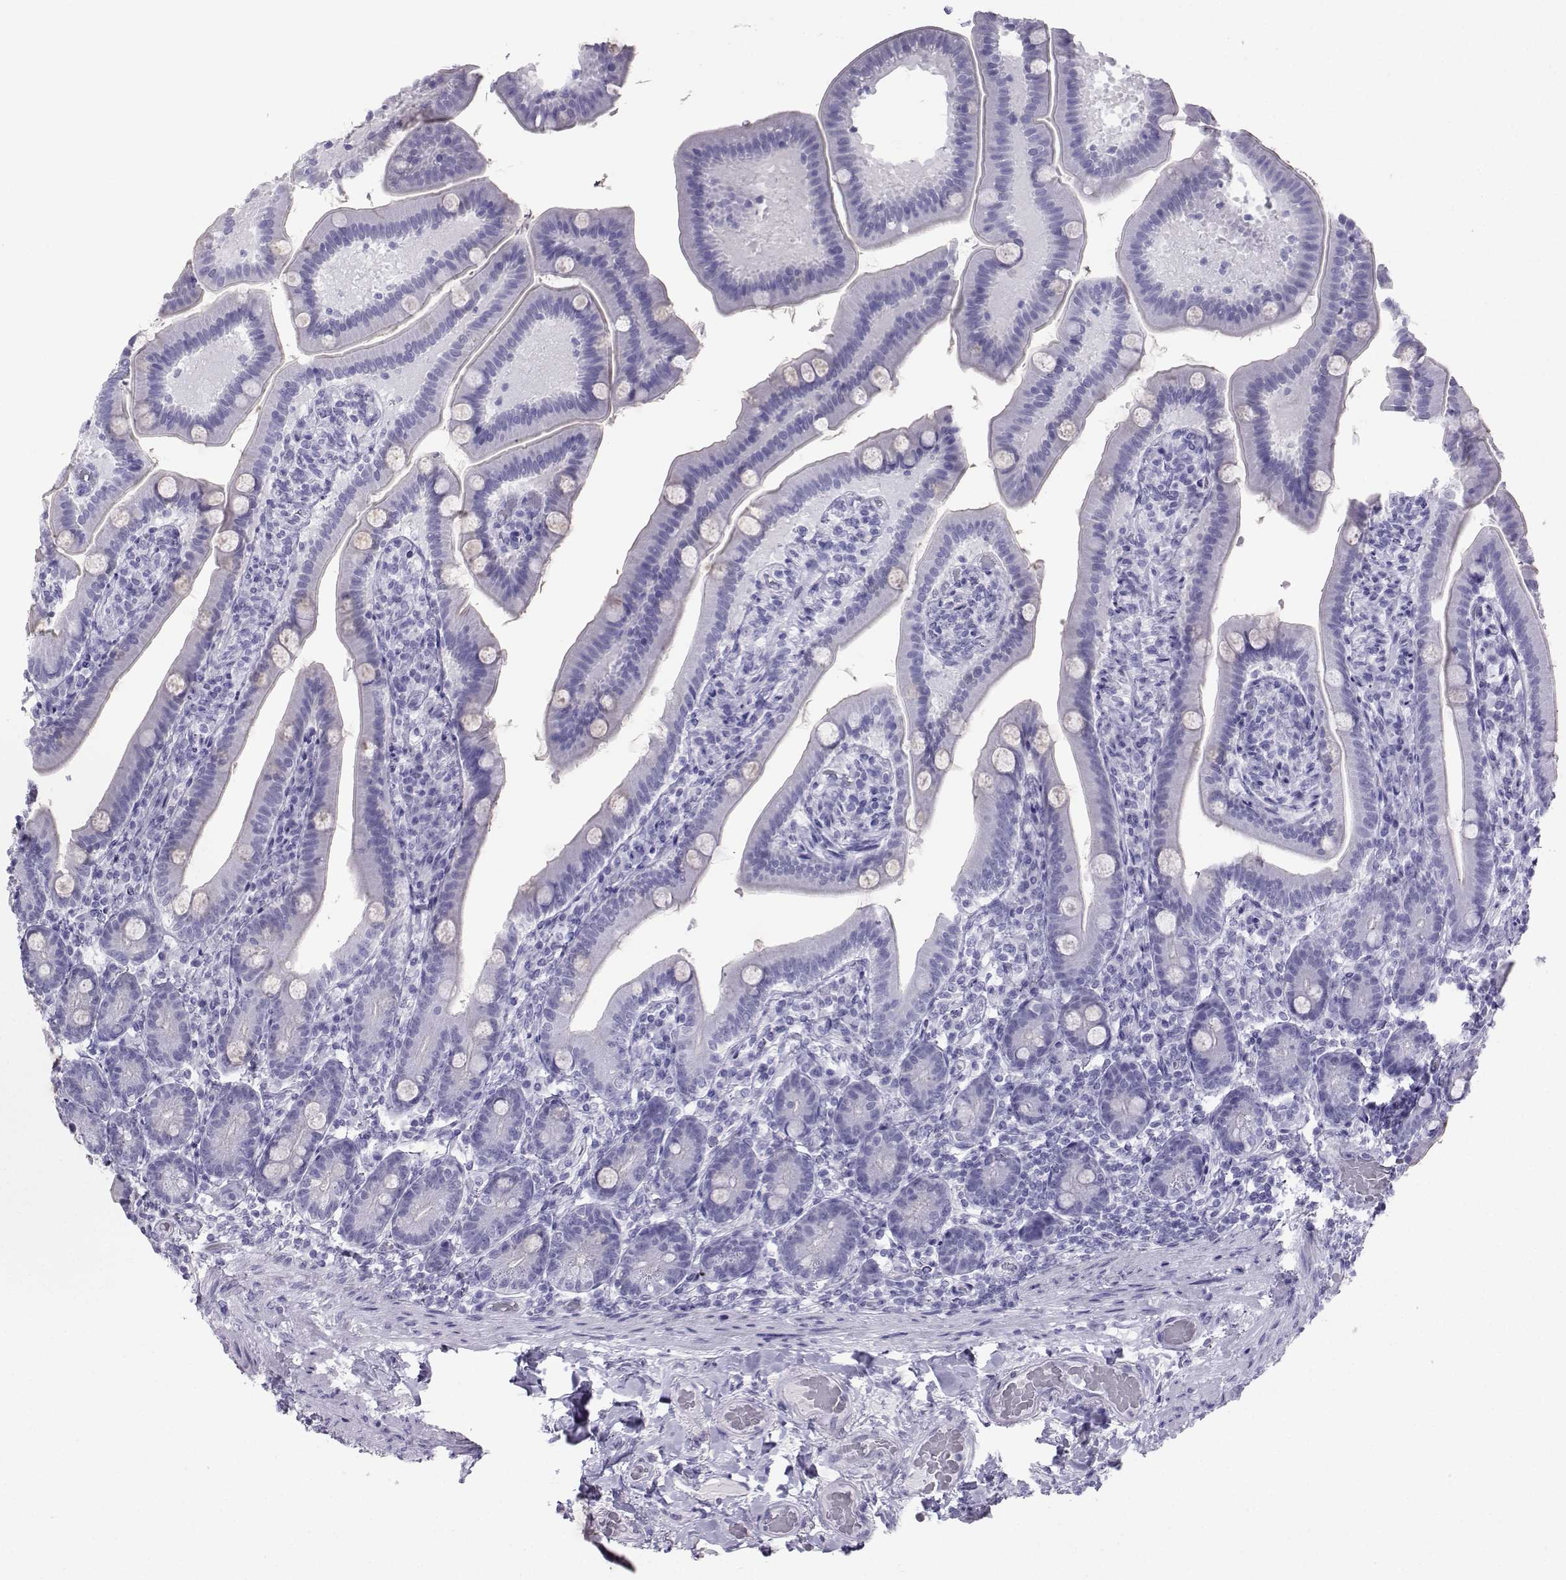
{"staining": {"intensity": "negative", "quantity": "none", "location": "none"}, "tissue": "small intestine", "cell_type": "Glandular cells", "image_type": "normal", "snomed": [{"axis": "morphology", "description": "Normal tissue, NOS"}, {"axis": "topography", "description": "Small intestine"}], "caption": "Normal small intestine was stained to show a protein in brown. There is no significant positivity in glandular cells. (Stains: DAB immunohistochemistry with hematoxylin counter stain, Microscopy: brightfield microscopy at high magnification).", "gene": "LORICRIN", "patient": {"sex": "male", "age": 66}}